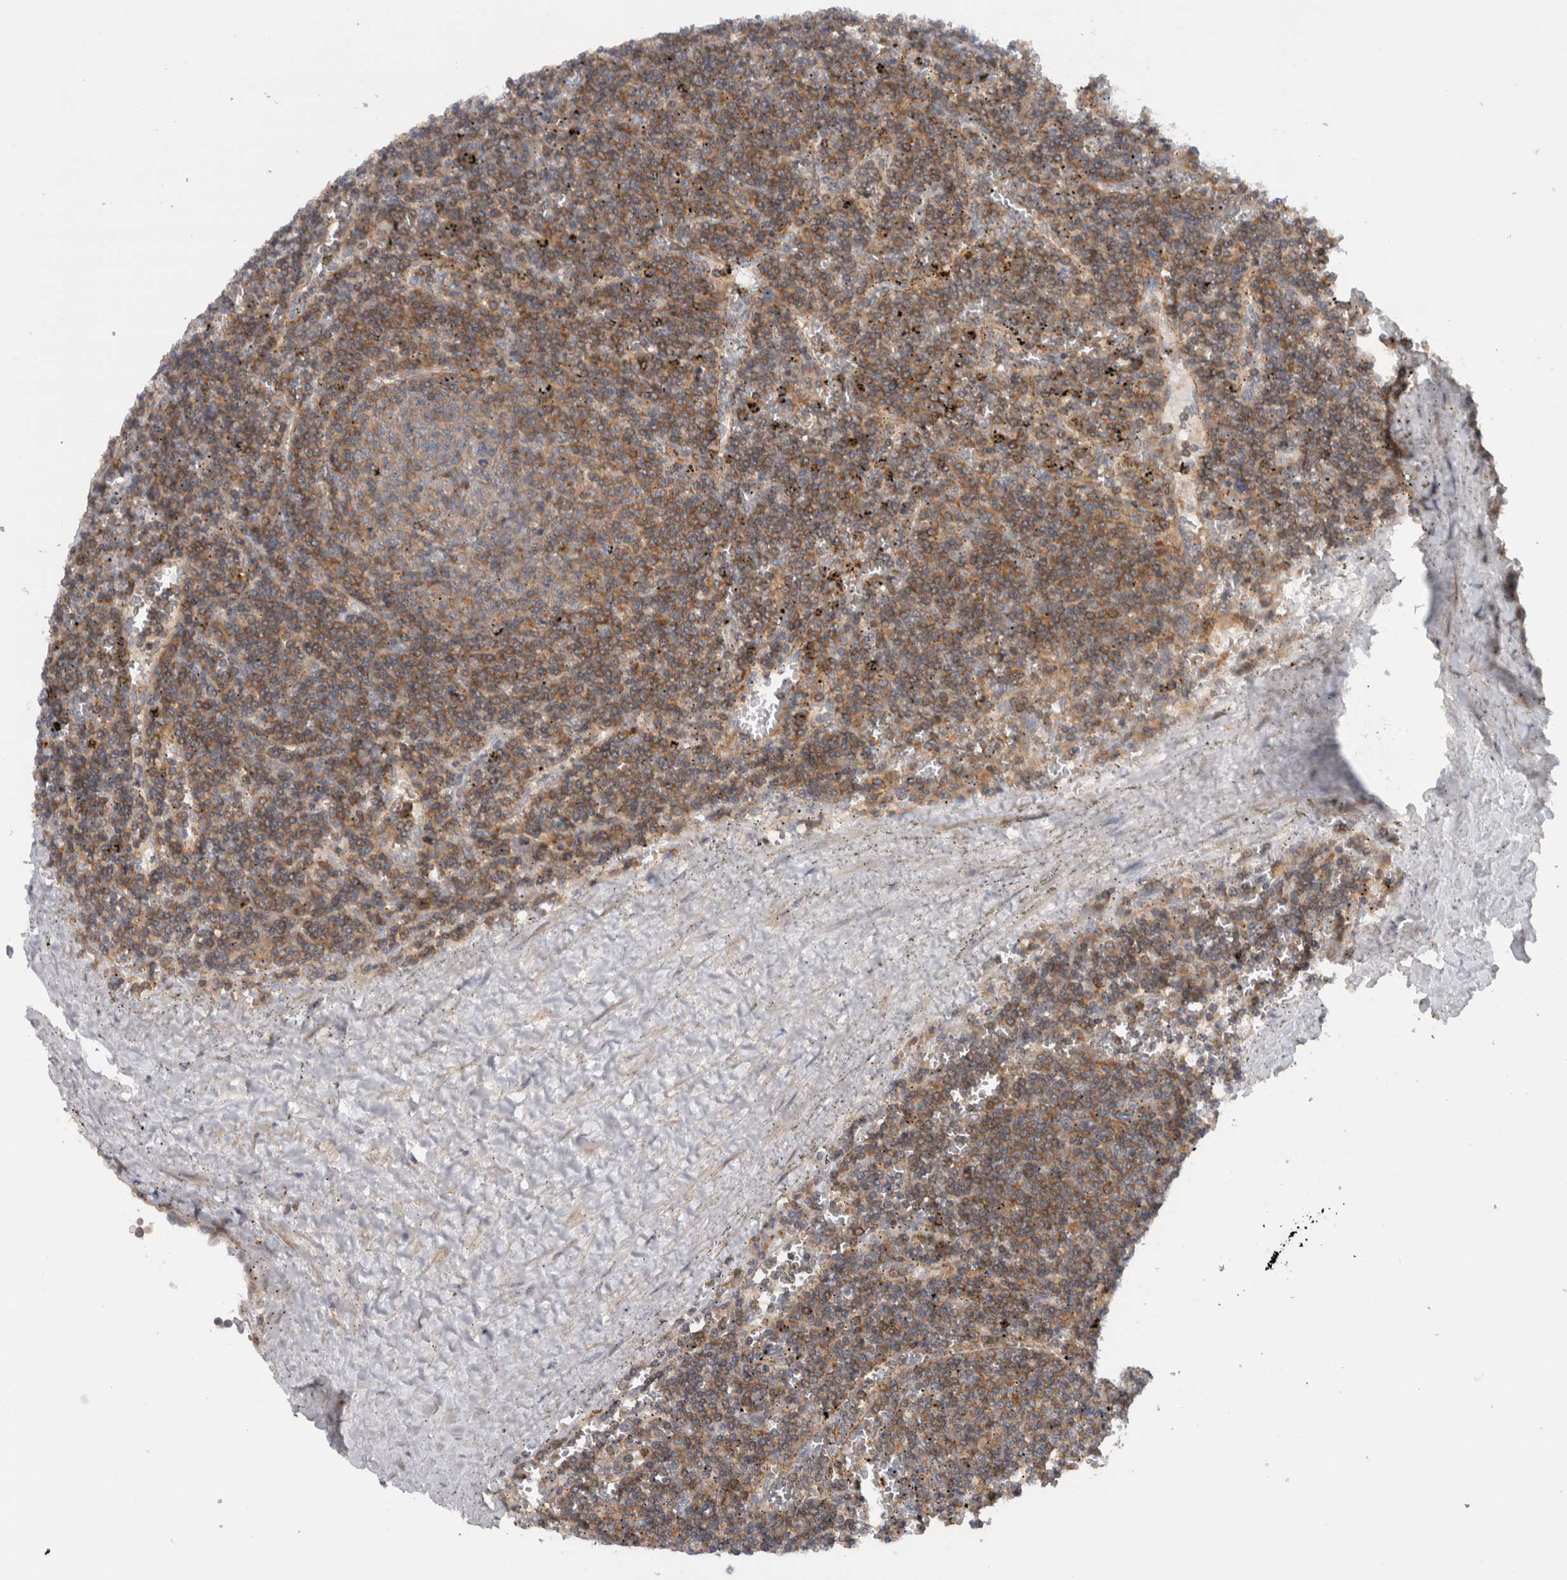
{"staining": {"intensity": "moderate", "quantity": ">75%", "location": "cytoplasmic/membranous"}, "tissue": "lymphoma", "cell_type": "Tumor cells", "image_type": "cancer", "snomed": [{"axis": "morphology", "description": "Malignant lymphoma, non-Hodgkin's type, Low grade"}, {"axis": "topography", "description": "Spleen"}], "caption": "Tumor cells exhibit medium levels of moderate cytoplasmic/membranous positivity in about >75% of cells in malignant lymphoma, non-Hodgkin's type (low-grade).", "gene": "SCARA5", "patient": {"sex": "female", "age": 50}}